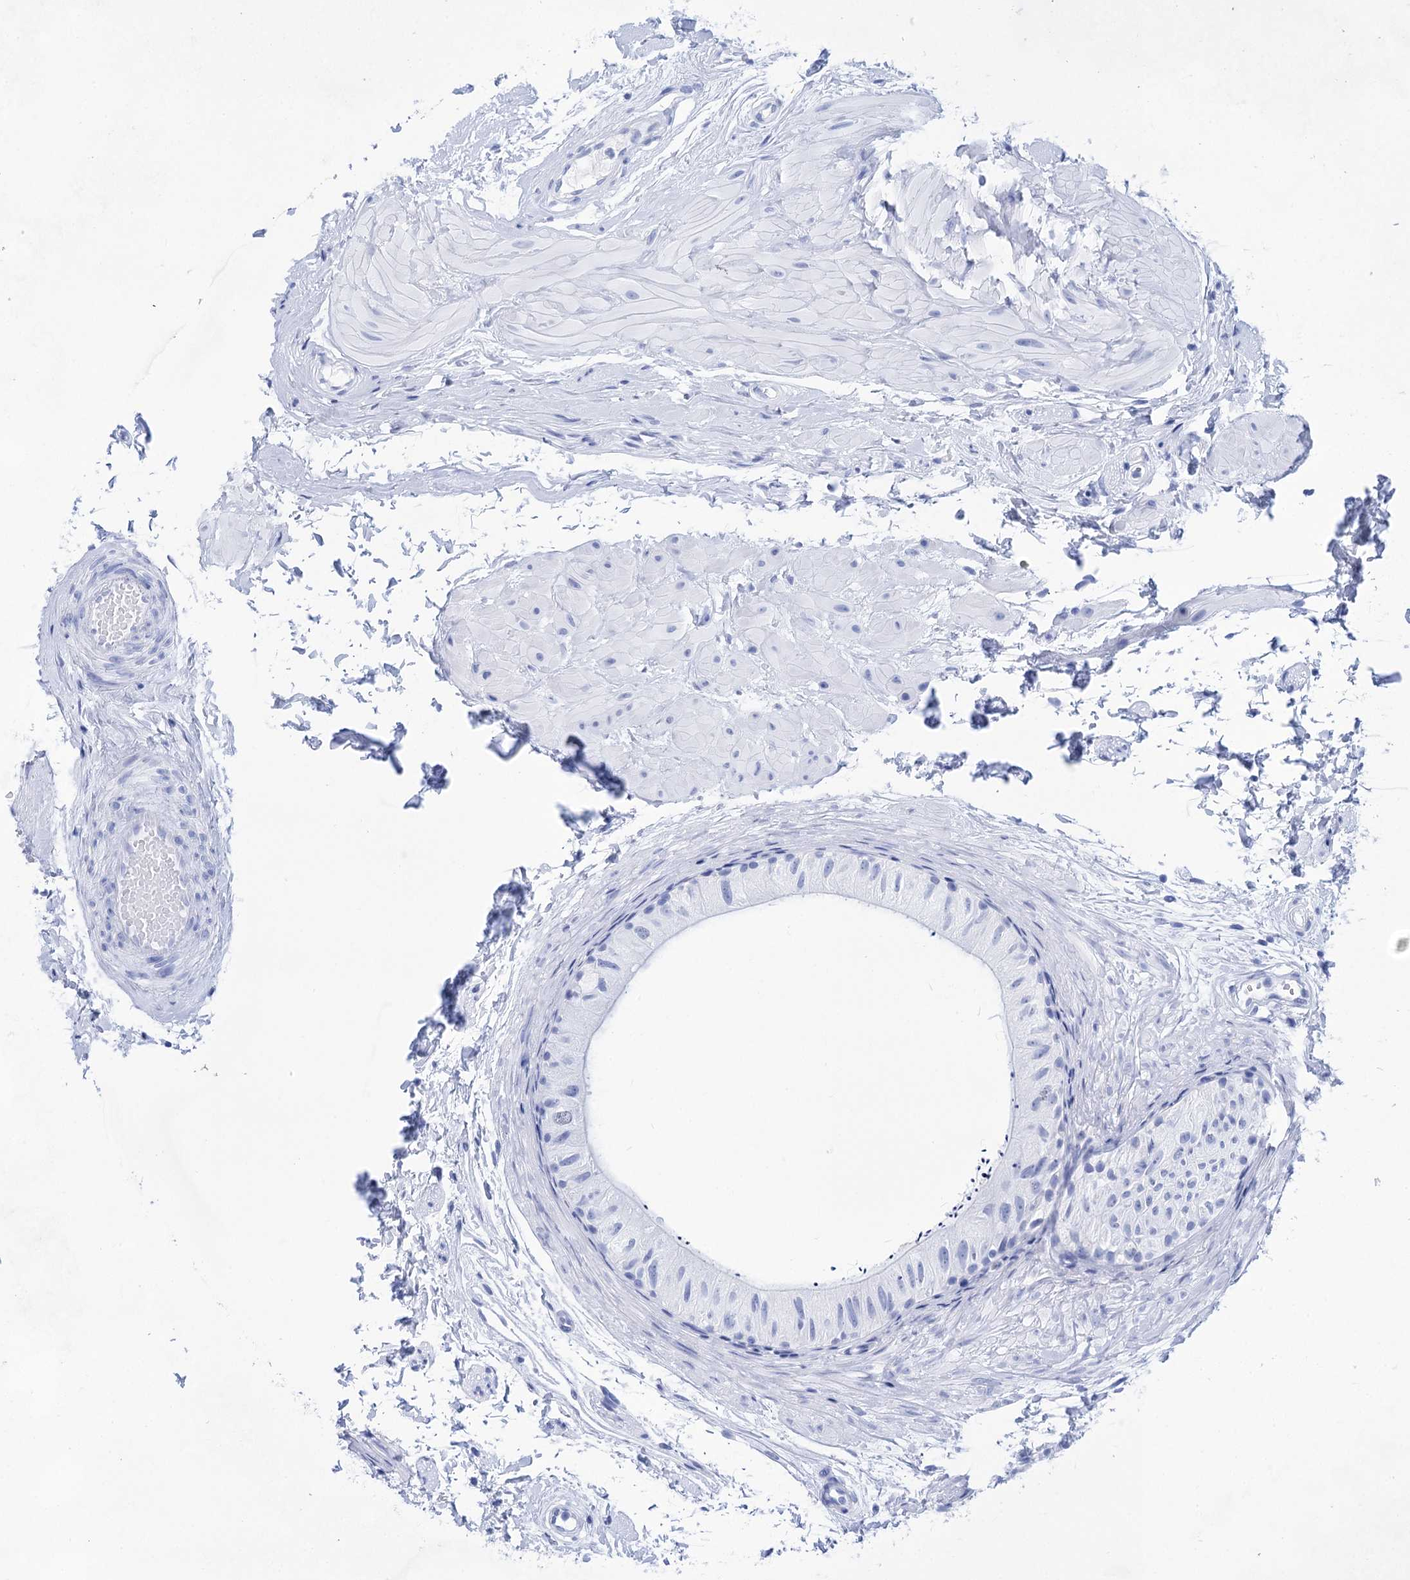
{"staining": {"intensity": "negative", "quantity": "none", "location": "none"}, "tissue": "epididymis", "cell_type": "Glandular cells", "image_type": "normal", "snomed": [{"axis": "morphology", "description": "Normal tissue, NOS"}, {"axis": "topography", "description": "Epididymis"}], "caption": "Immunohistochemical staining of benign human epididymis shows no significant expression in glandular cells. (DAB (3,3'-diaminobenzidine) immunohistochemistry, high magnification).", "gene": "LALBA", "patient": {"sex": "male", "age": 50}}